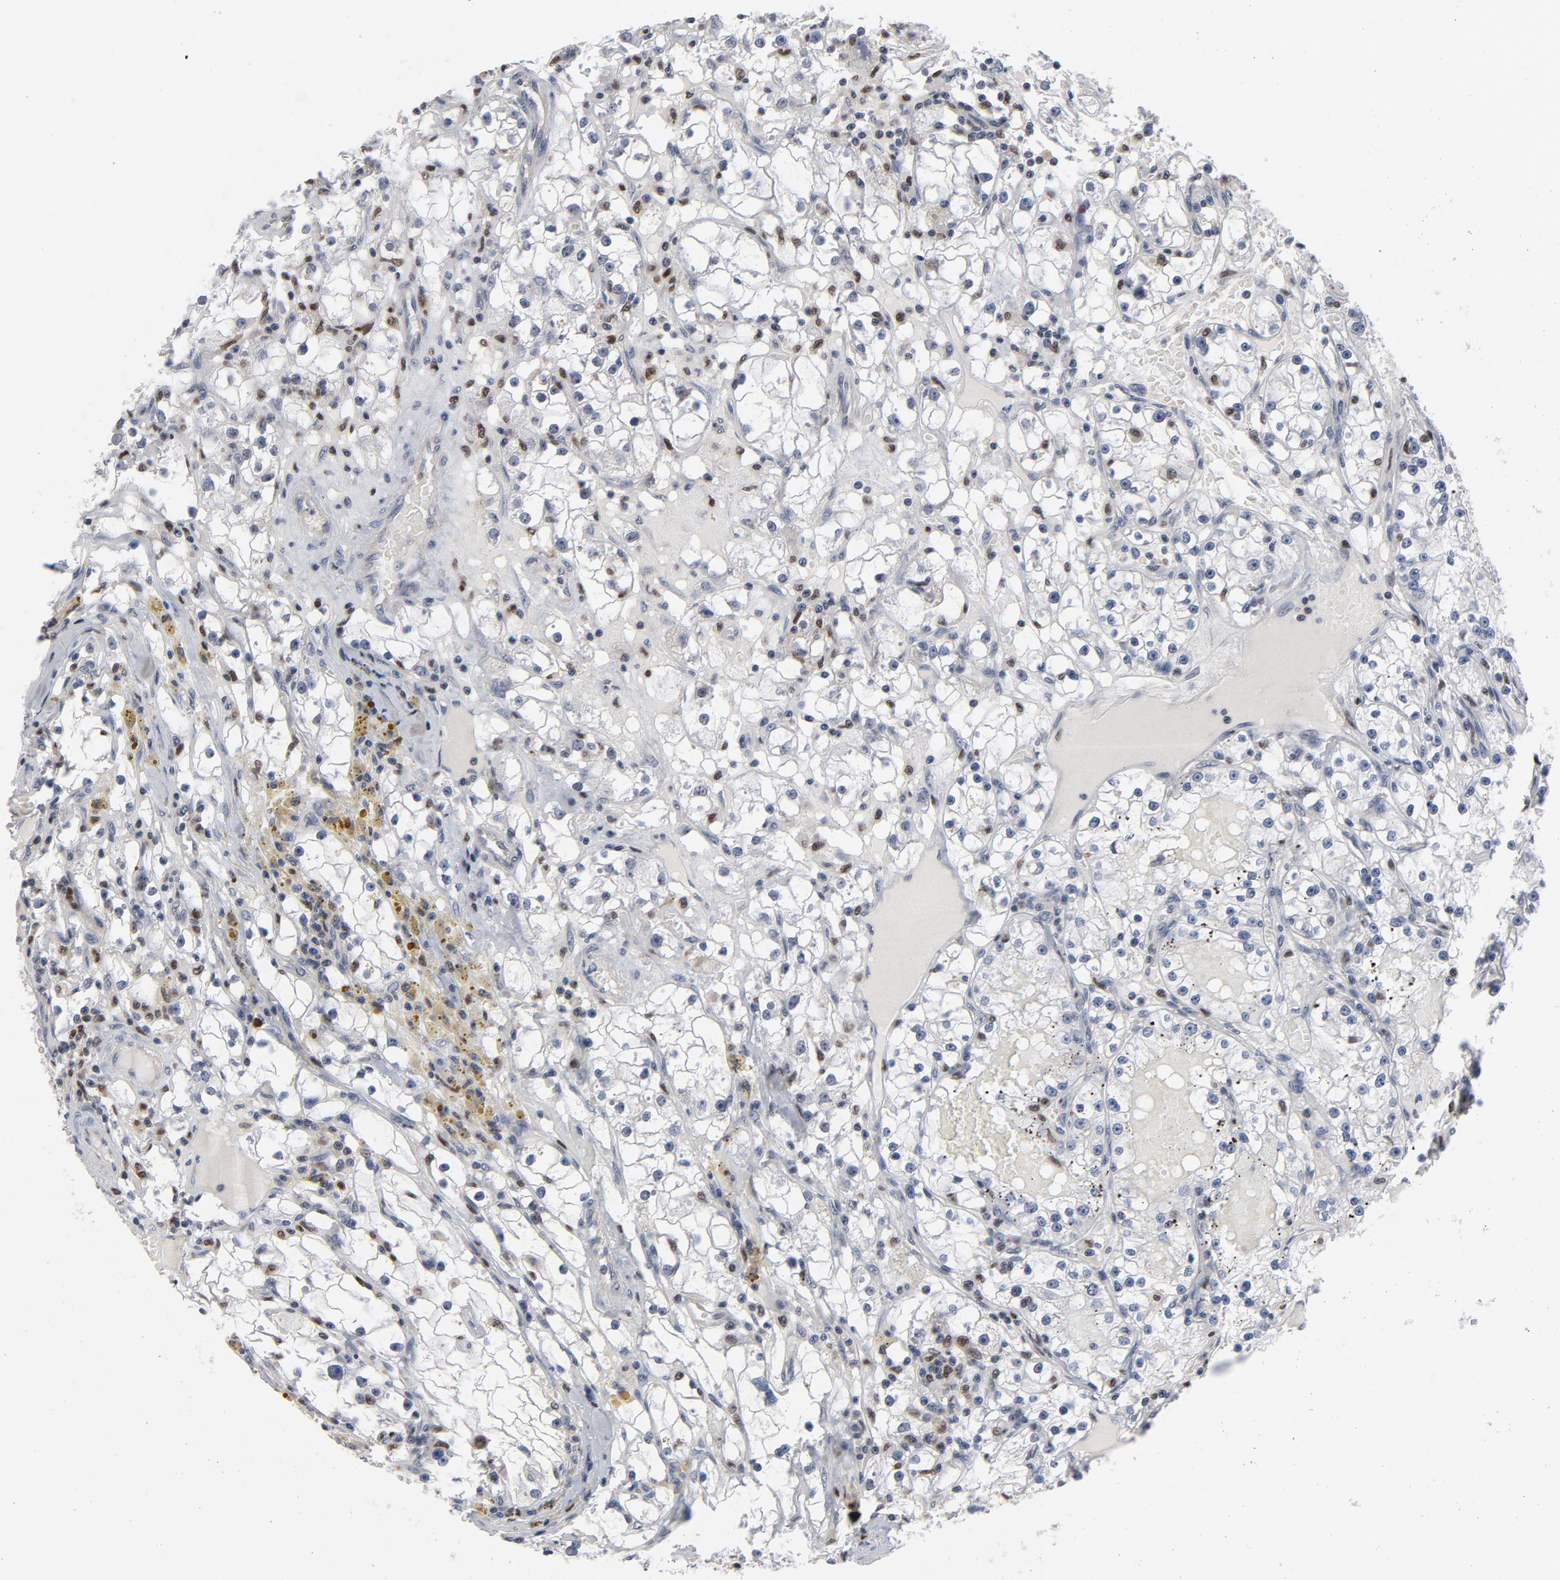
{"staining": {"intensity": "negative", "quantity": "none", "location": "none"}, "tissue": "renal cancer", "cell_type": "Tumor cells", "image_type": "cancer", "snomed": [{"axis": "morphology", "description": "Adenocarcinoma, NOS"}, {"axis": "topography", "description": "Kidney"}], "caption": "Human renal adenocarcinoma stained for a protein using IHC reveals no expression in tumor cells.", "gene": "NFKB1", "patient": {"sex": "male", "age": 56}}